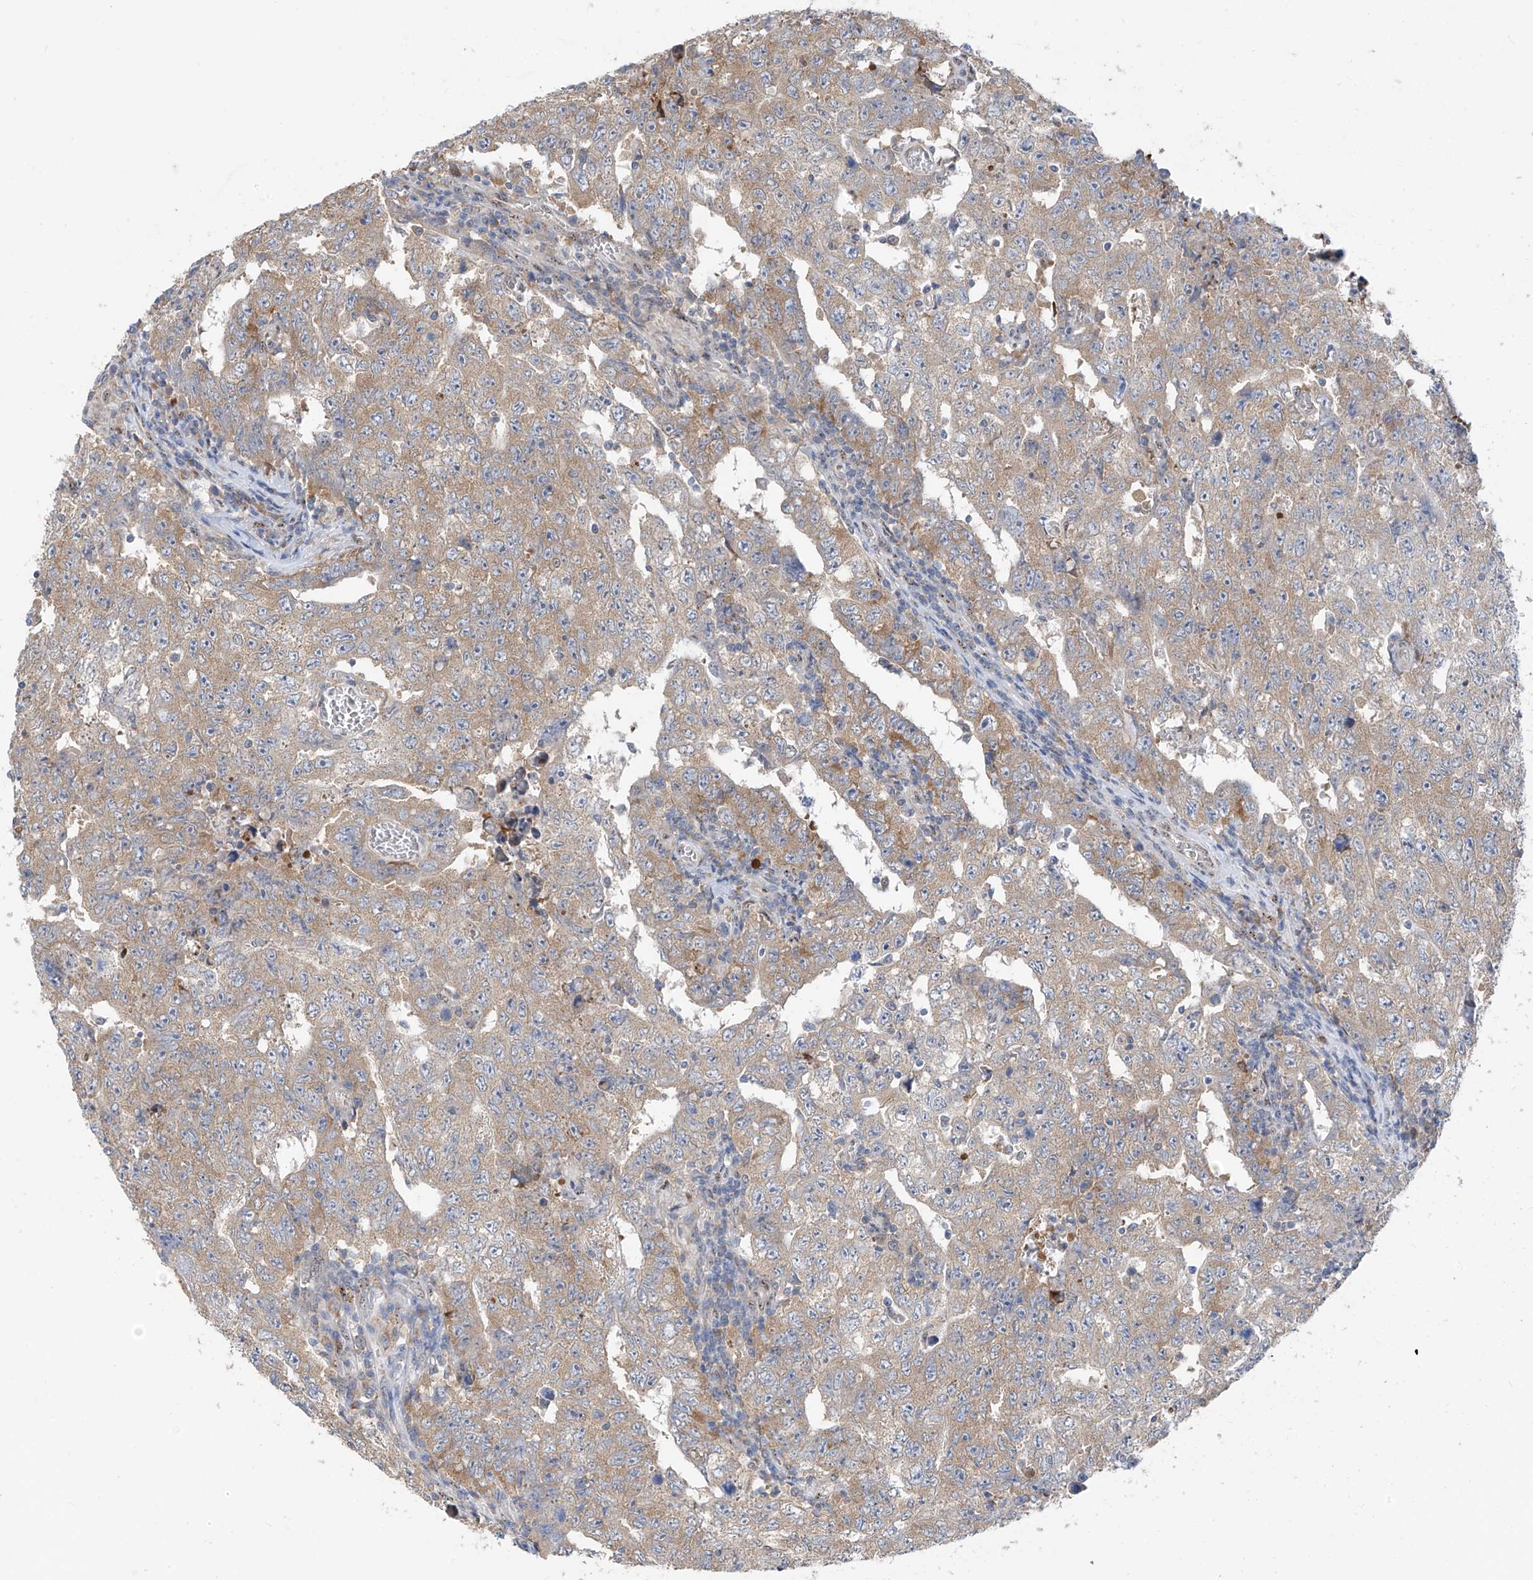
{"staining": {"intensity": "moderate", "quantity": "25%-75%", "location": "cytoplasmic/membranous"}, "tissue": "testis cancer", "cell_type": "Tumor cells", "image_type": "cancer", "snomed": [{"axis": "morphology", "description": "Carcinoma, Embryonal, NOS"}, {"axis": "topography", "description": "Testis"}], "caption": "Approximately 25%-75% of tumor cells in human embryonal carcinoma (testis) exhibit moderate cytoplasmic/membranous protein expression as visualized by brown immunohistochemical staining.", "gene": "RPL4", "patient": {"sex": "male", "age": 26}}